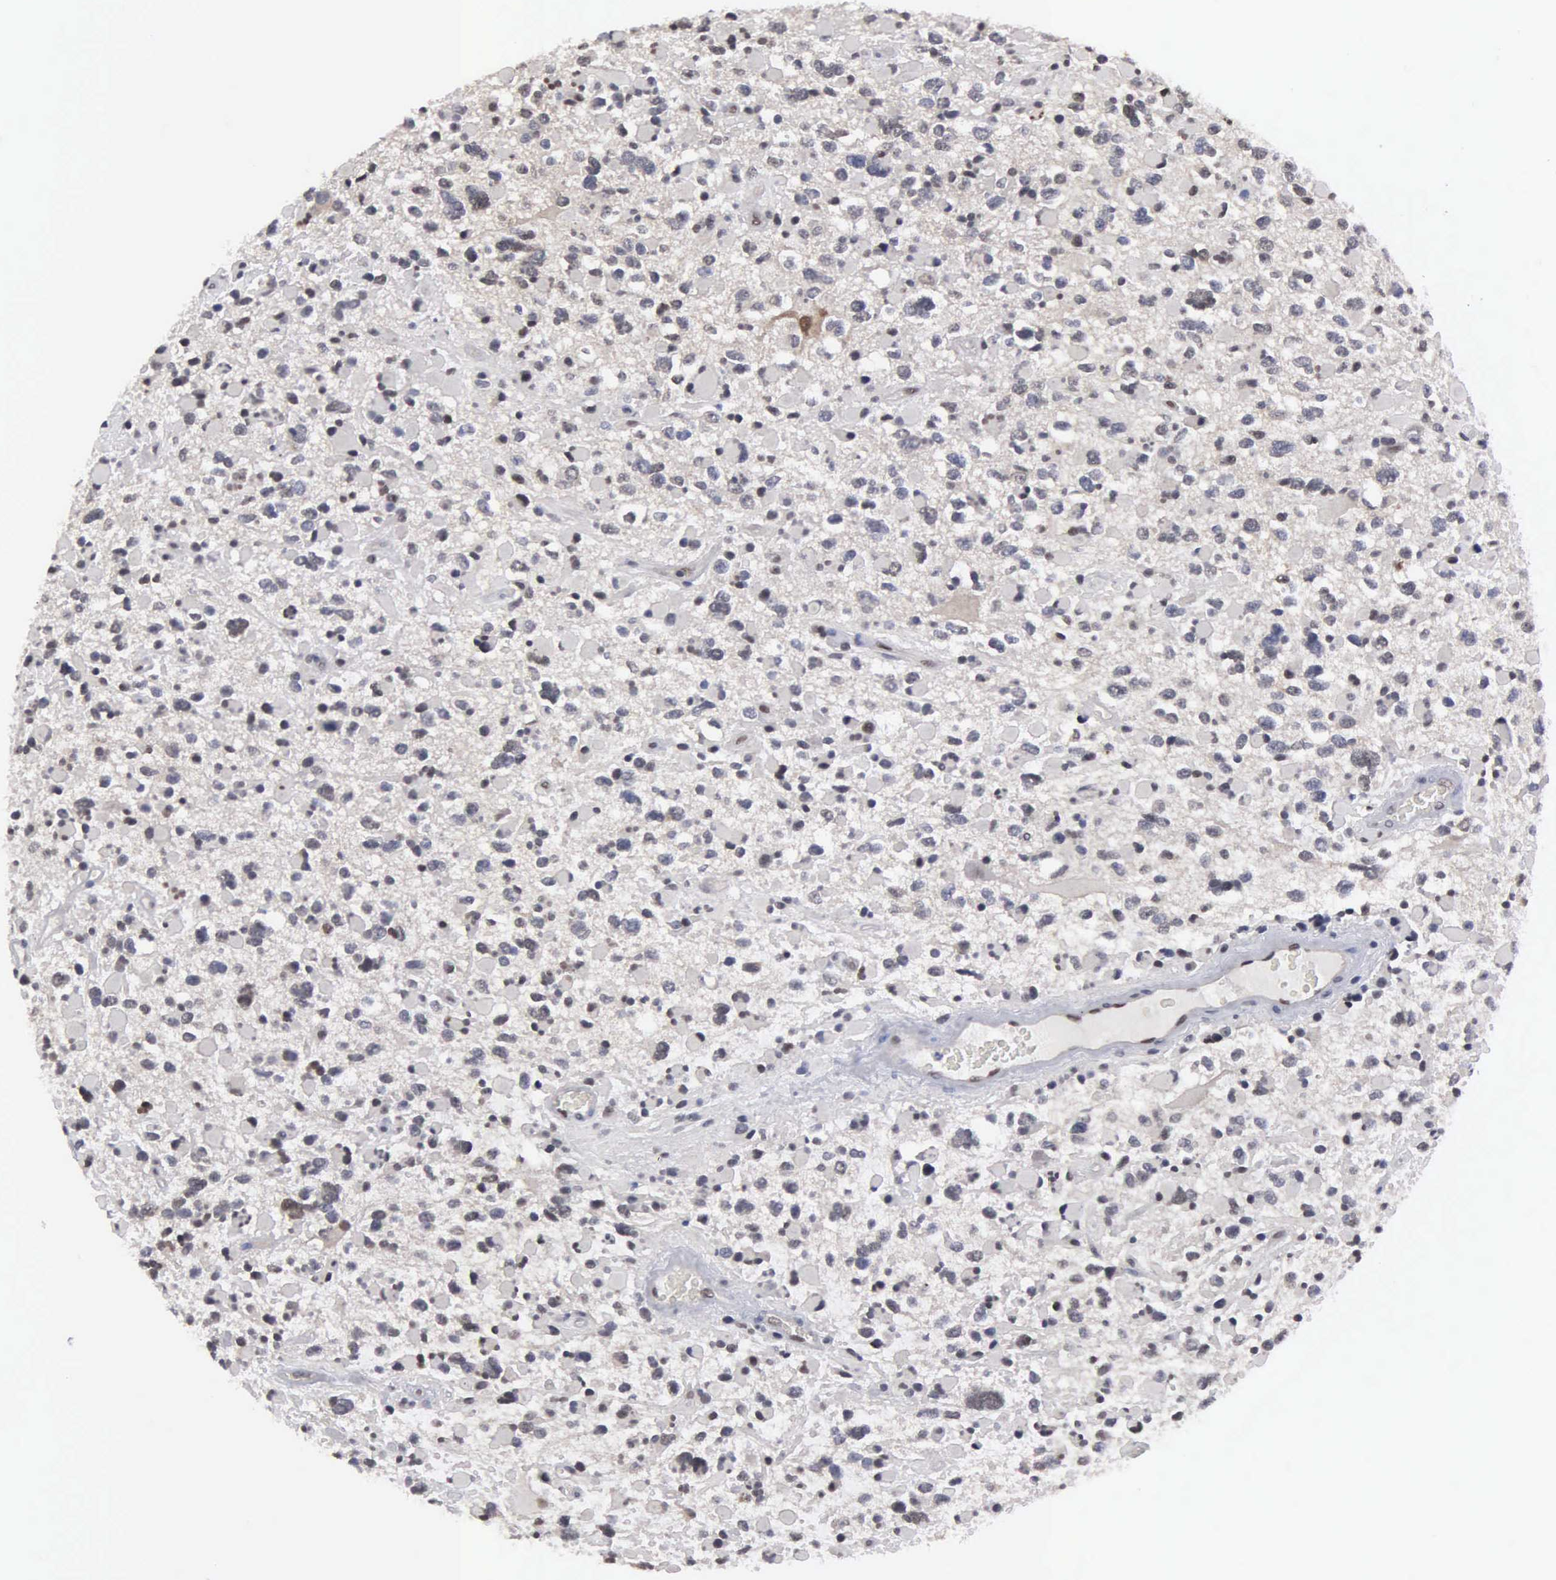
{"staining": {"intensity": "moderate", "quantity": "<25%", "location": "cytoplasmic/membranous,nuclear"}, "tissue": "glioma", "cell_type": "Tumor cells", "image_type": "cancer", "snomed": [{"axis": "morphology", "description": "Glioma, malignant, High grade"}, {"axis": "topography", "description": "Brain"}], "caption": "Immunohistochemistry (IHC) (DAB (3,3'-diaminobenzidine)) staining of human malignant glioma (high-grade) exhibits moderate cytoplasmic/membranous and nuclear protein staining in about <25% of tumor cells. The protein of interest is shown in brown color, while the nuclei are stained blue.", "gene": "ZBTB33", "patient": {"sex": "female", "age": 37}}